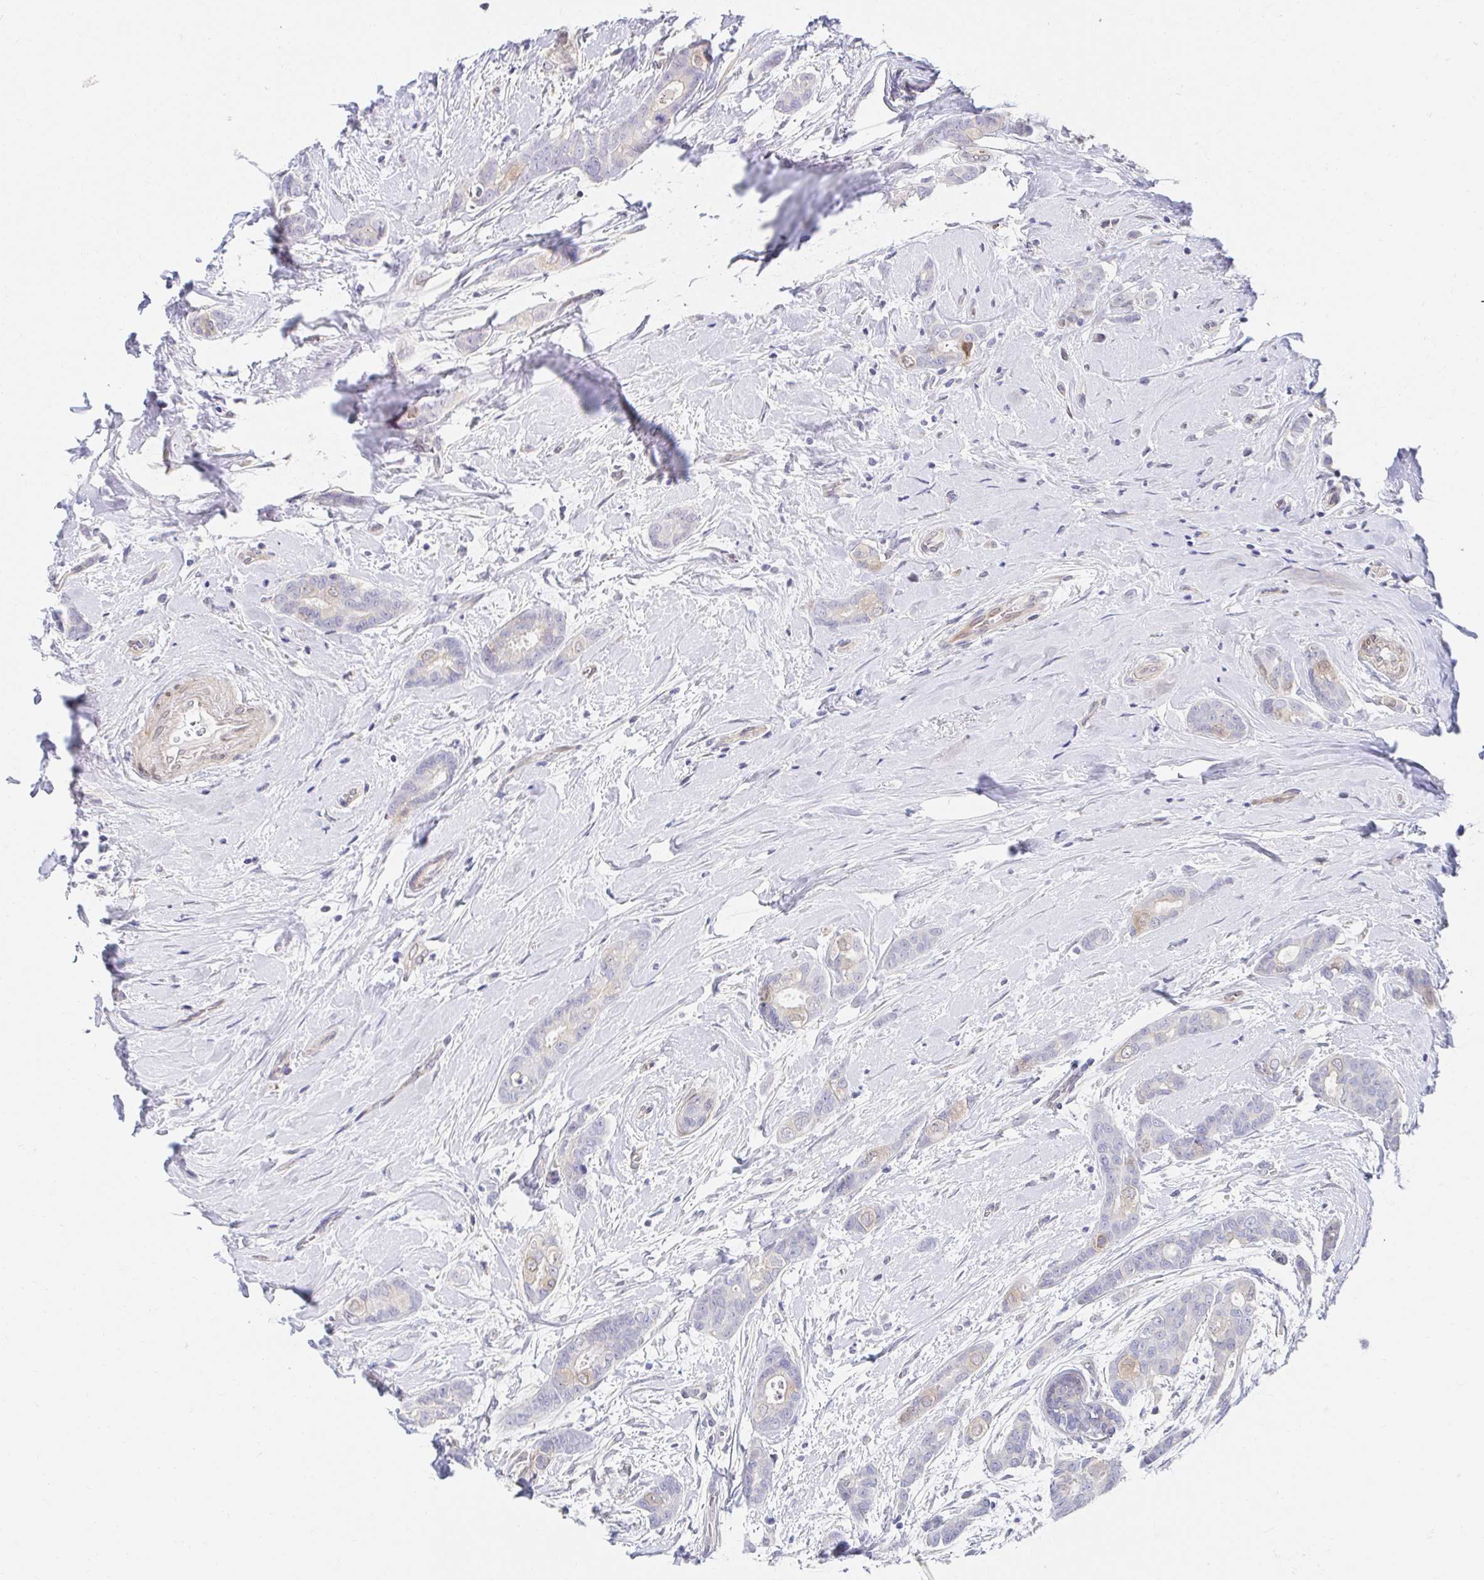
{"staining": {"intensity": "negative", "quantity": "none", "location": "none"}, "tissue": "breast cancer", "cell_type": "Tumor cells", "image_type": "cancer", "snomed": [{"axis": "morphology", "description": "Duct carcinoma"}, {"axis": "topography", "description": "Breast"}], "caption": "This photomicrograph is of infiltrating ductal carcinoma (breast) stained with IHC to label a protein in brown with the nuclei are counter-stained blue. There is no staining in tumor cells.", "gene": "AKAP14", "patient": {"sex": "female", "age": 45}}